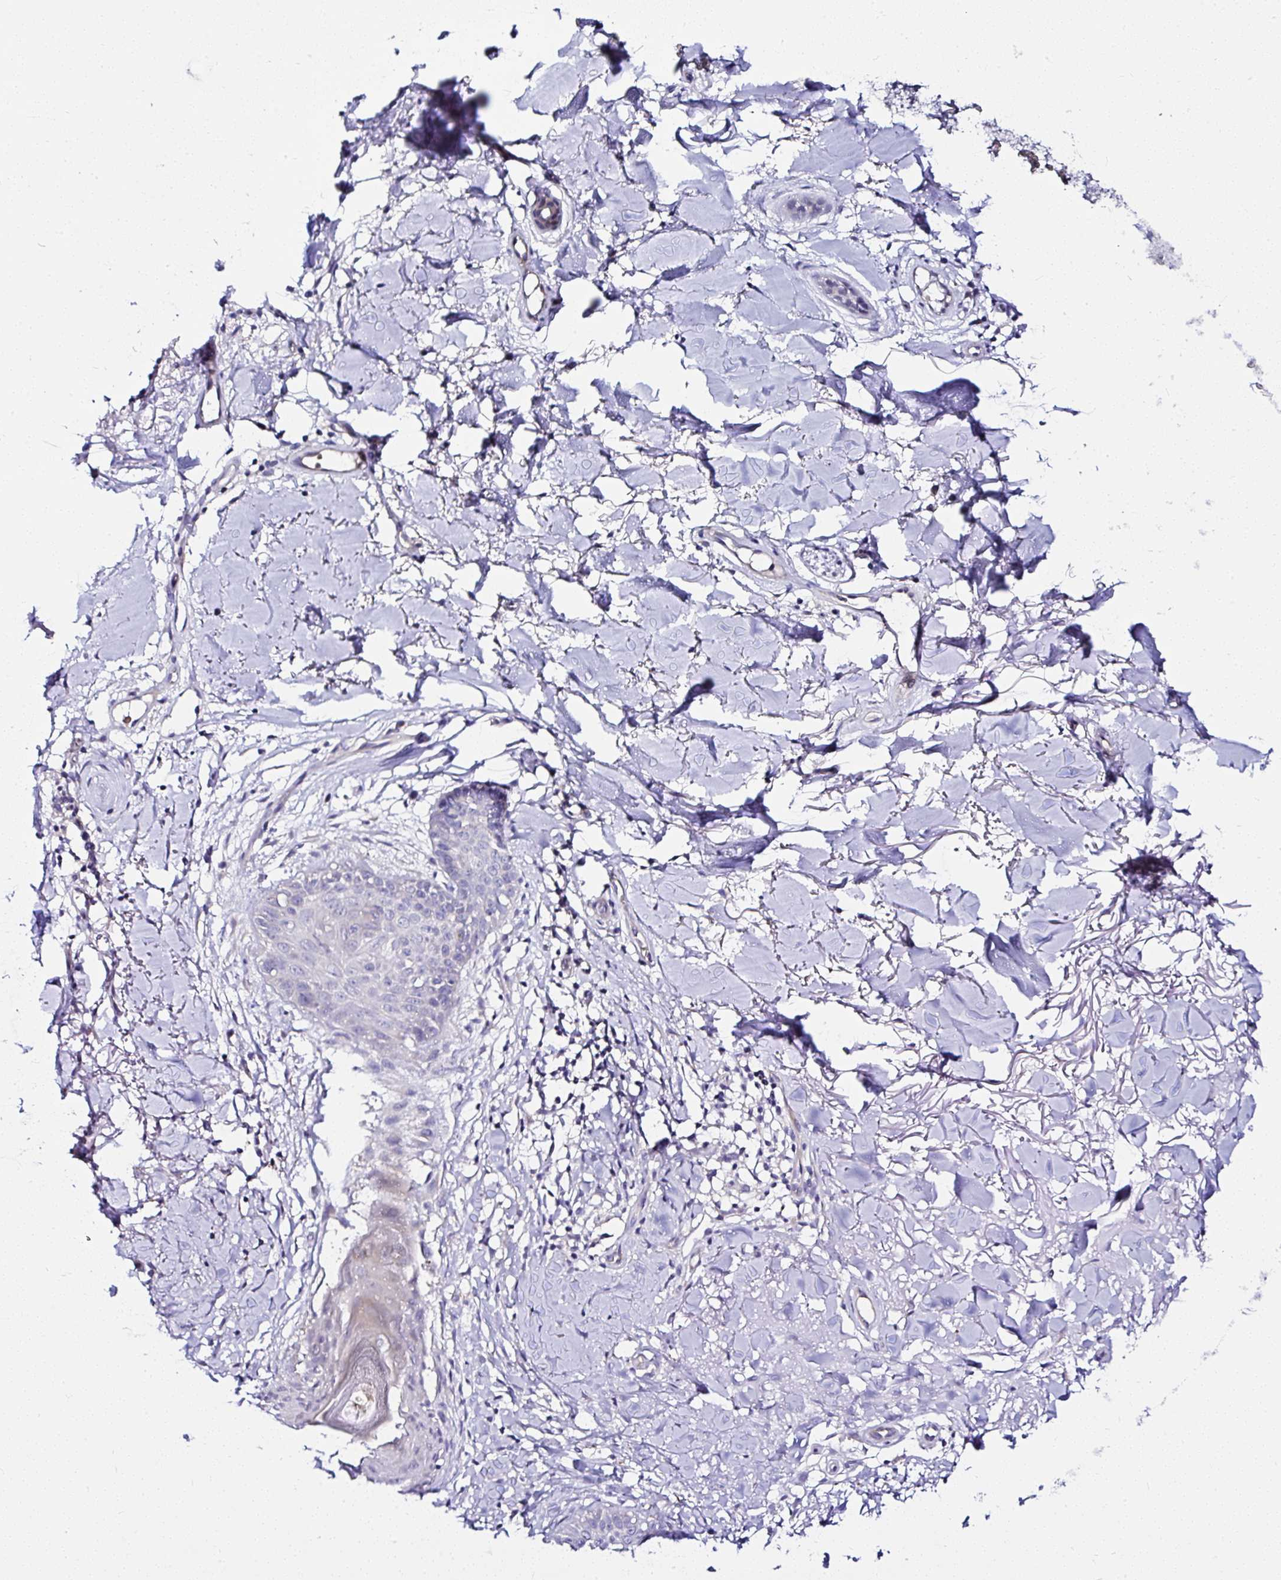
{"staining": {"intensity": "negative", "quantity": "none", "location": "none"}, "tissue": "skin cancer", "cell_type": "Tumor cells", "image_type": "cancer", "snomed": [{"axis": "morphology", "description": "Basal cell carcinoma"}, {"axis": "topography", "description": "Skin"}], "caption": "IHC of human skin cancer (basal cell carcinoma) demonstrates no positivity in tumor cells.", "gene": "DEPDC5", "patient": {"sex": "male", "age": 52}}